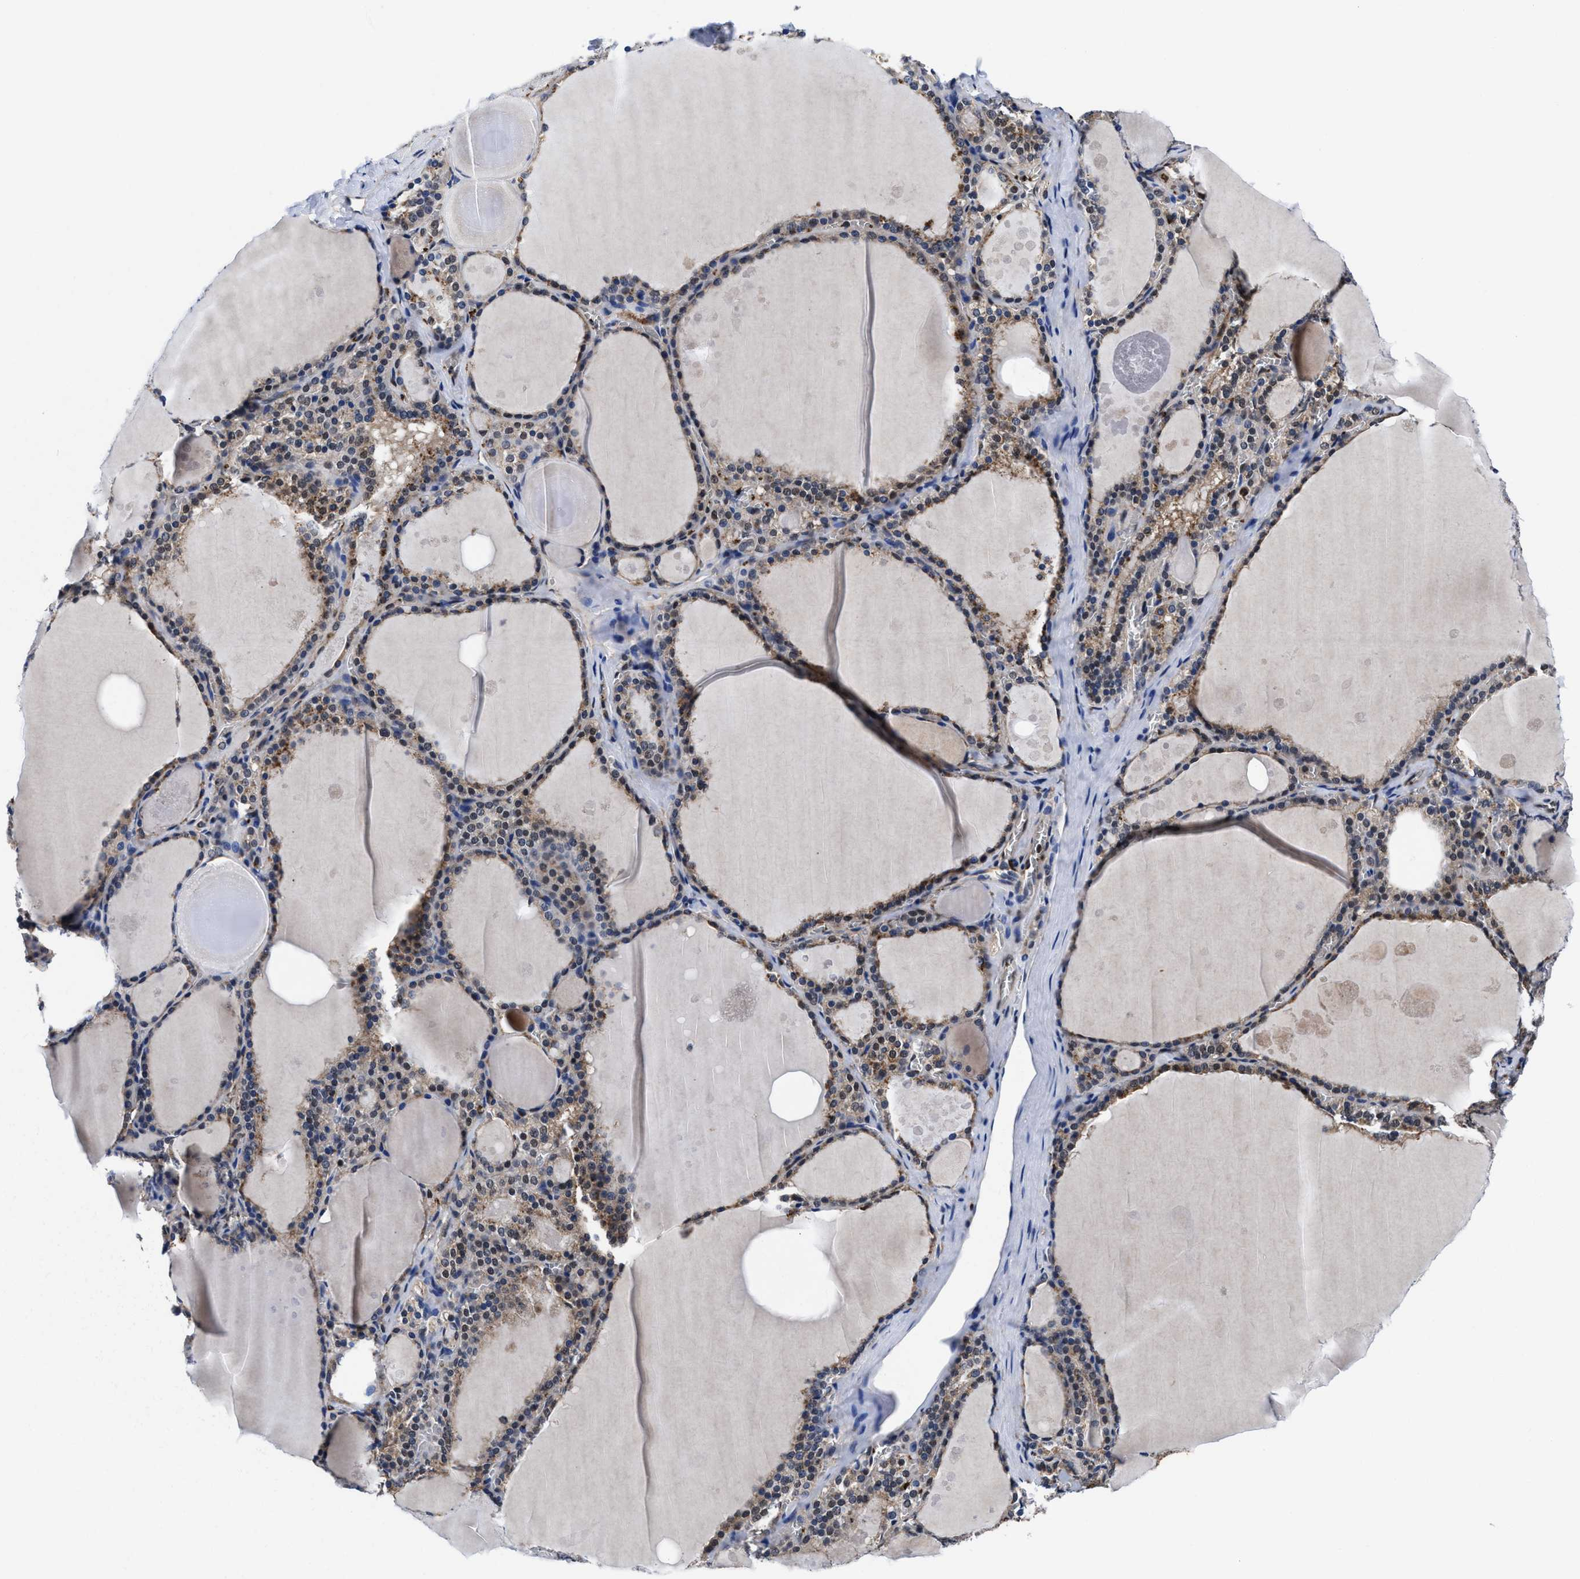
{"staining": {"intensity": "weak", "quantity": "25%-75%", "location": "cytoplasmic/membranous"}, "tissue": "thyroid gland", "cell_type": "Glandular cells", "image_type": "normal", "snomed": [{"axis": "morphology", "description": "Normal tissue, NOS"}, {"axis": "topography", "description": "Thyroid gland"}], "caption": "A low amount of weak cytoplasmic/membranous expression is seen in approximately 25%-75% of glandular cells in normal thyroid gland. (Brightfield microscopy of DAB IHC at high magnification).", "gene": "ACLY", "patient": {"sex": "male", "age": 56}}